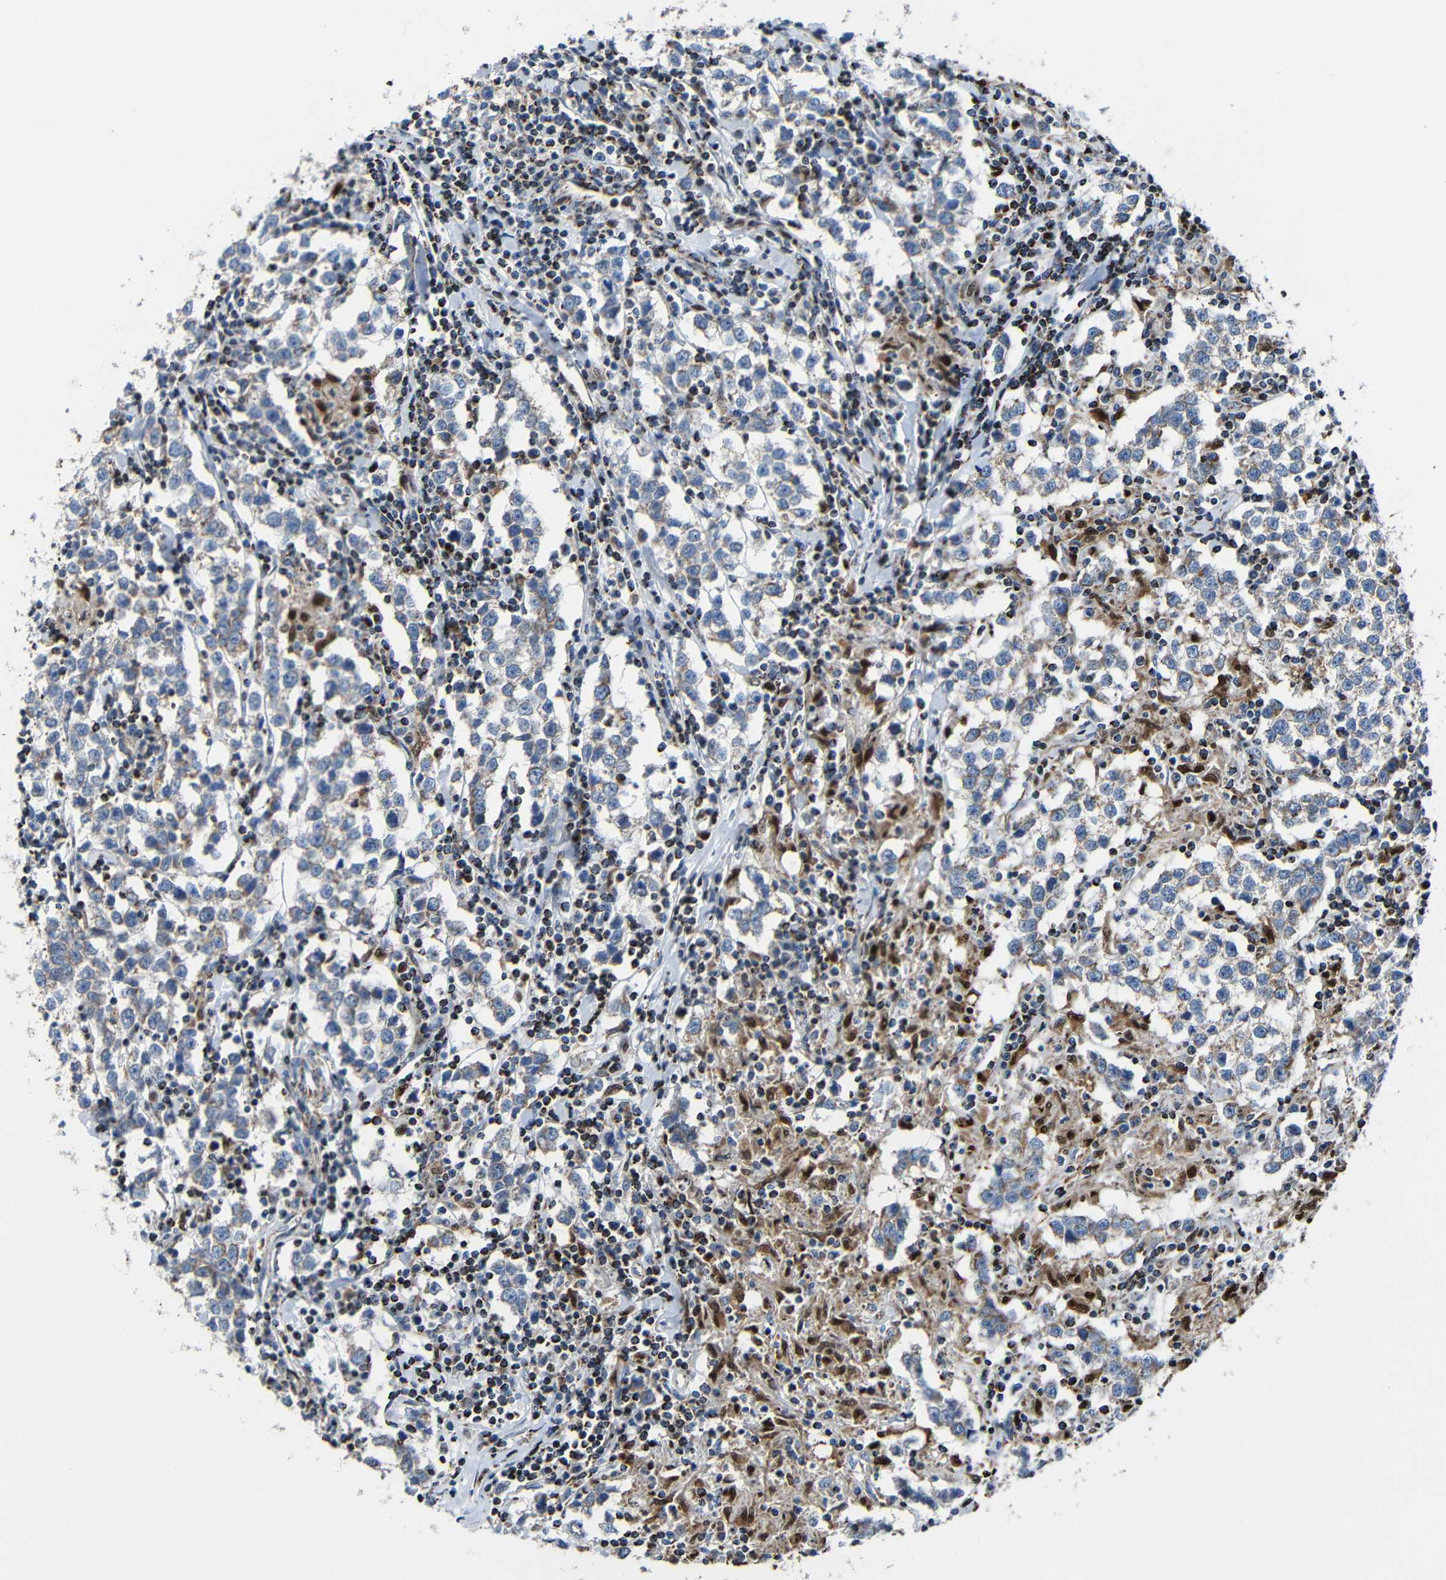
{"staining": {"intensity": "weak", "quantity": "<25%", "location": "cytoplasmic/membranous"}, "tissue": "testis cancer", "cell_type": "Tumor cells", "image_type": "cancer", "snomed": [{"axis": "morphology", "description": "Seminoma, NOS"}, {"axis": "morphology", "description": "Carcinoma, Embryonal, NOS"}, {"axis": "topography", "description": "Testis"}], "caption": "Immunohistochemical staining of human testis cancer (seminoma) displays no significant expression in tumor cells.", "gene": "CA5B", "patient": {"sex": "male", "age": 36}}